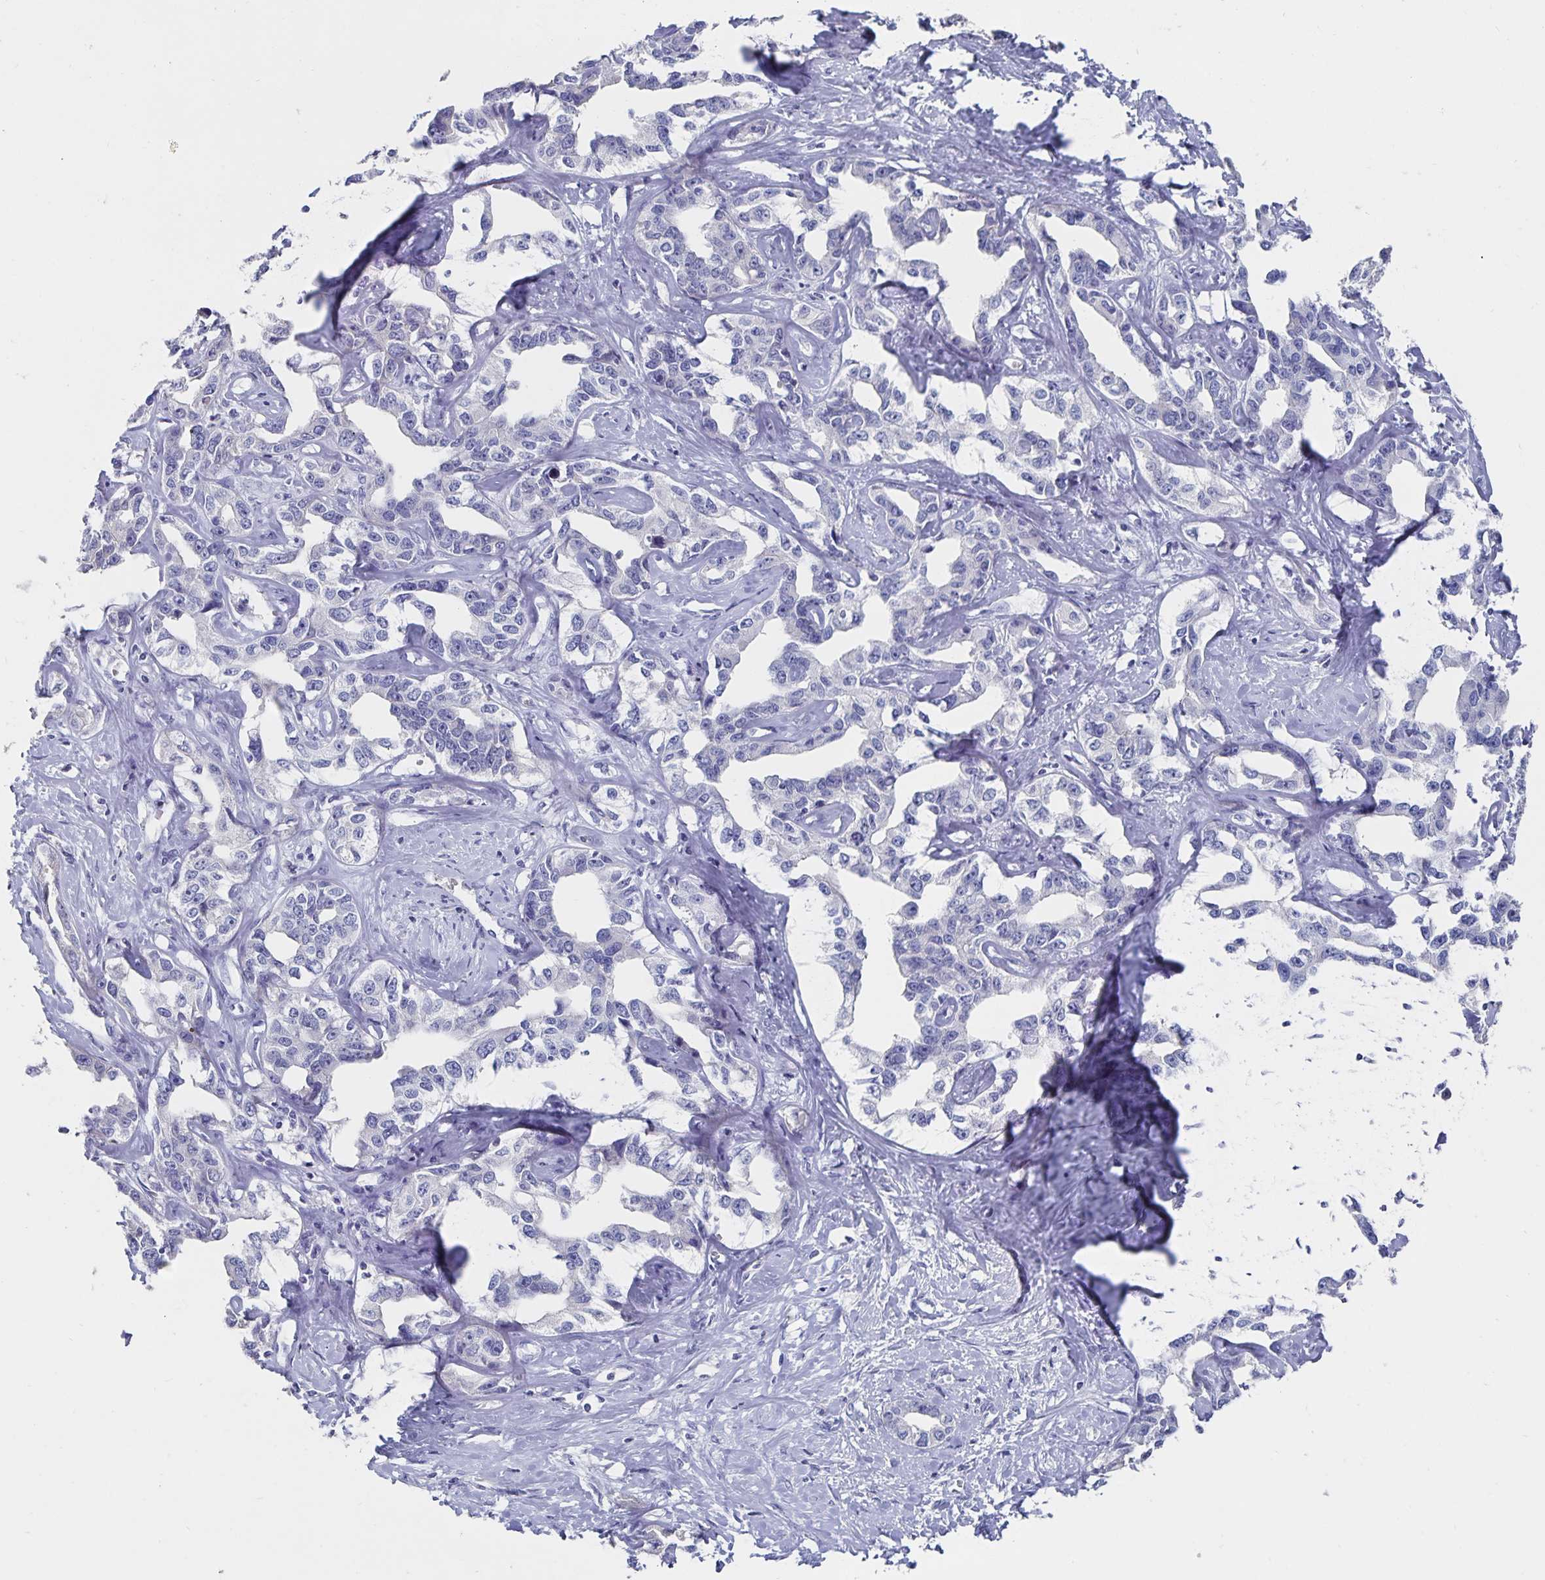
{"staining": {"intensity": "negative", "quantity": "none", "location": "none"}, "tissue": "liver cancer", "cell_type": "Tumor cells", "image_type": "cancer", "snomed": [{"axis": "morphology", "description": "Cholangiocarcinoma"}, {"axis": "topography", "description": "Liver"}], "caption": "Tumor cells are negative for brown protein staining in cholangiocarcinoma (liver).", "gene": "CFAP69", "patient": {"sex": "male", "age": 59}}